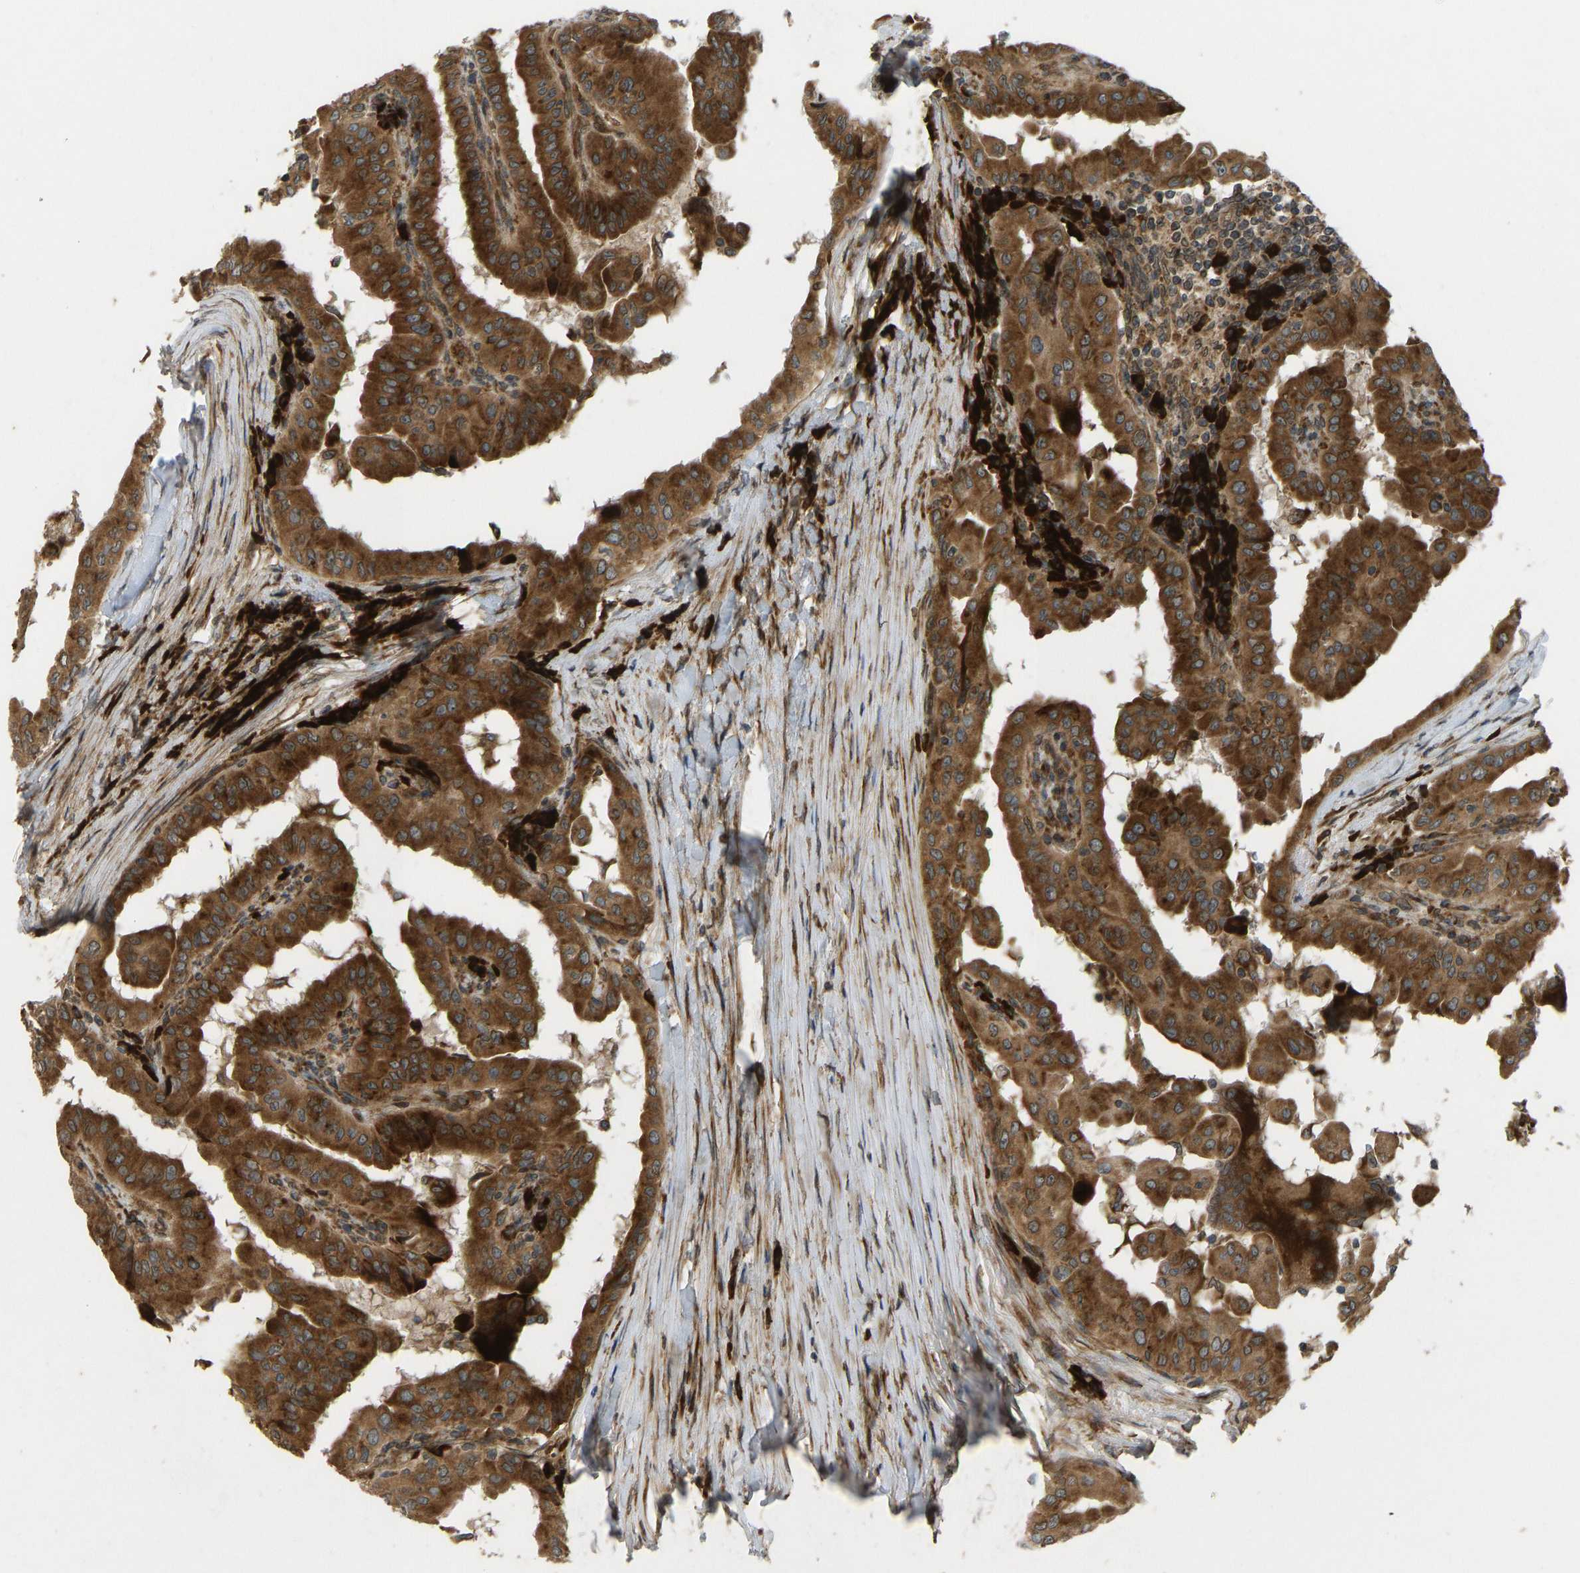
{"staining": {"intensity": "strong", "quantity": ">75%", "location": "cytoplasmic/membranous"}, "tissue": "thyroid cancer", "cell_type": "Tumor cells", "image_type": "cancer", "snomed": [{"axis": "morphology", "description": "Papillary adenocarcinoma, NOS"}, {"axis": "topography", "description": "Thyroid gland"}], "caption": "DAB (3,3'-diaminobenzidine) immunohistochemical staining of human thyroid cancer (papillary adenocarcinoma) exhibits strong cytoplasmic/membranous protein expression in about >75% of tumor cells. Nuclei are stained in blue.", "gene": "RPN2", "patient": {"sex": "male", "age": 33}}